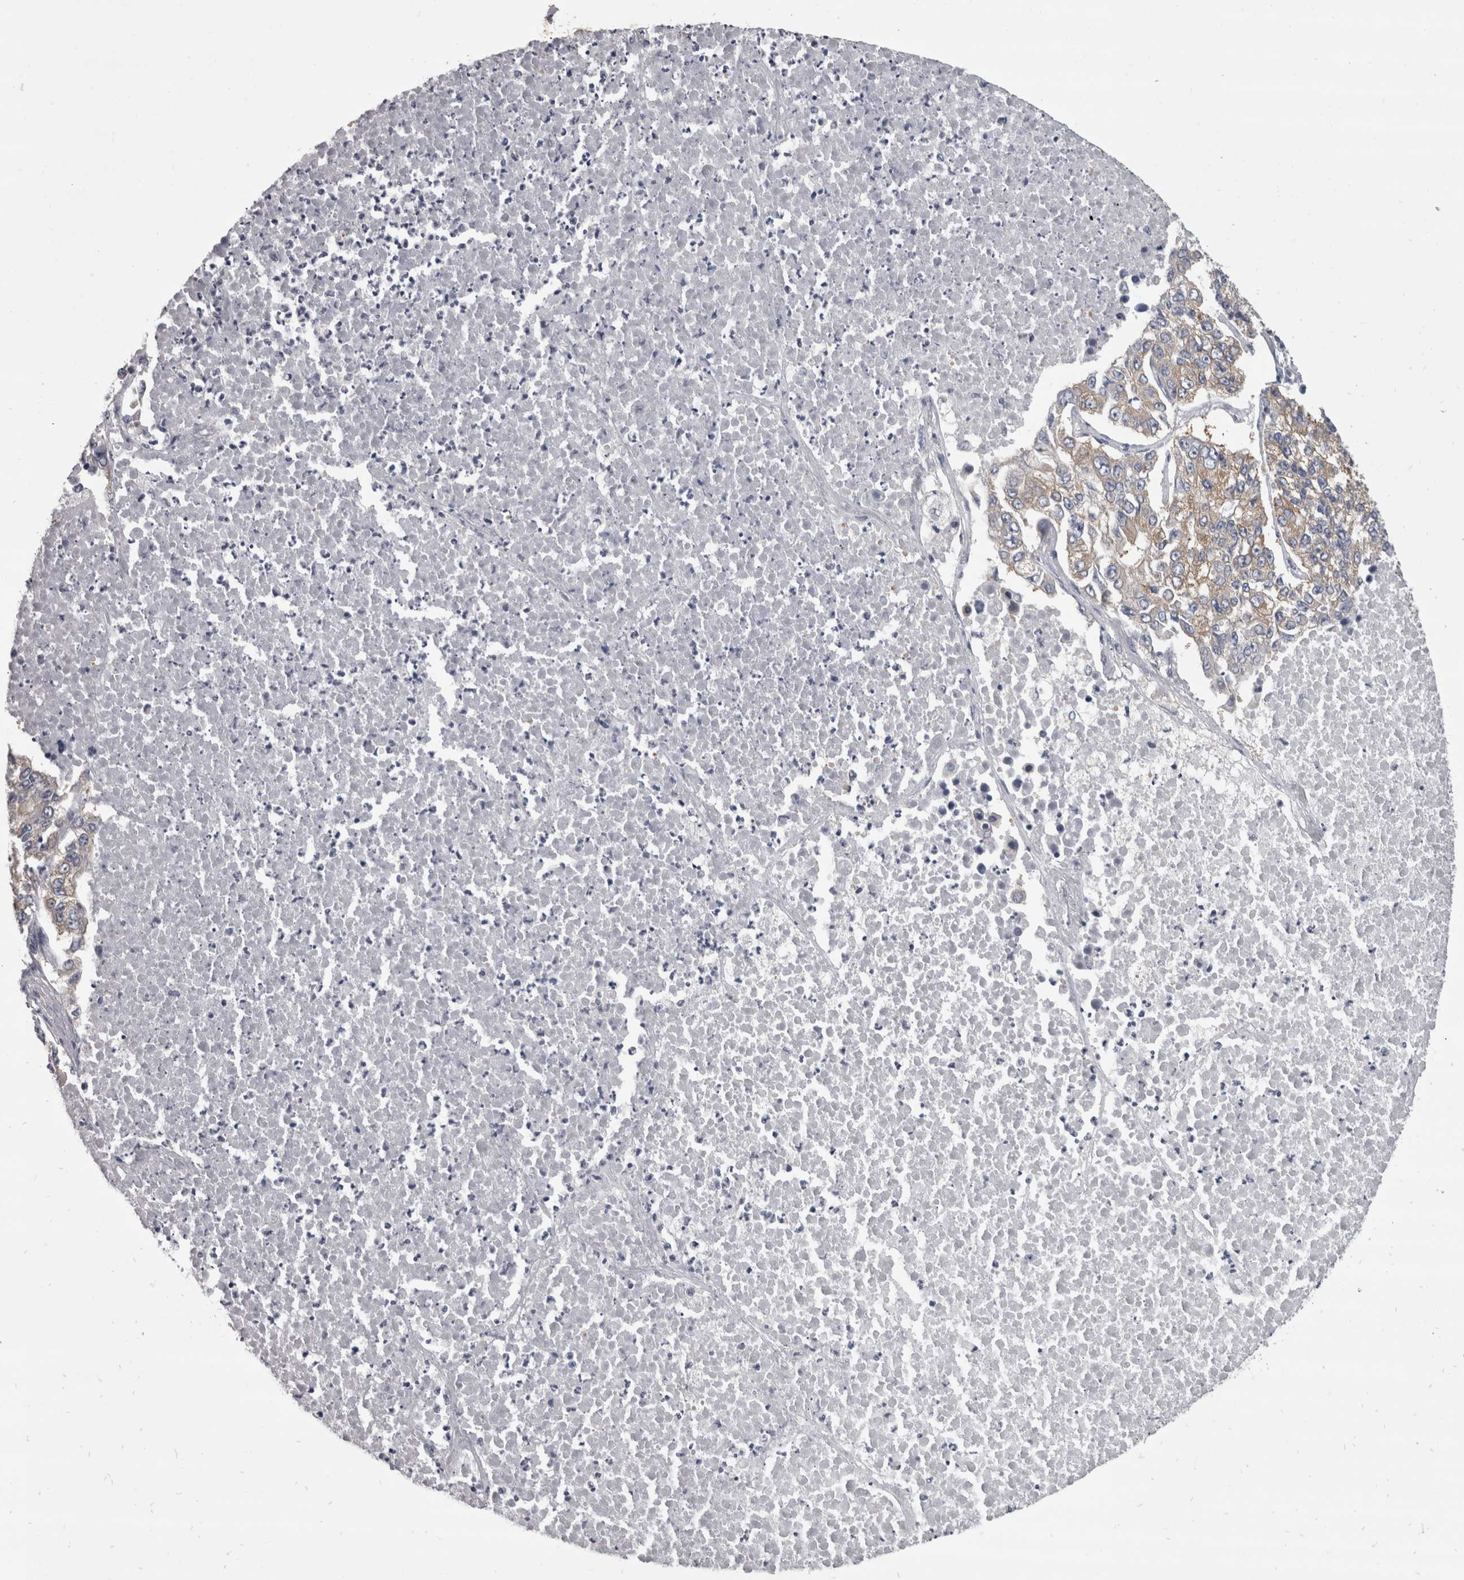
{"staining": {"intensity": "moderate", "quantity": "25%-75%", "location": "cytoplasmic/membranous"}, "tissue": "lung cancer", "cell_type": "Tumor cells", "image_type": "cancer", "snomed": [{"axis": "morphology", "description": "Adenocarcinoma, NOS"}, {"axis": "topography", "description": "Lung"}], "caption": "Immunohistochemistry histopathology image of neoplastic tissue: human lung cancer stained using immunohistochemistry (IHC) shows medium levels of moderate protein expression localized specifically in the cytoplasmic/membranous of tumor cells, appearing as a cytoplasmic/membranous brown color.", "gene": "LYZL6", "patient": {"sex": "male", "age": 49}}